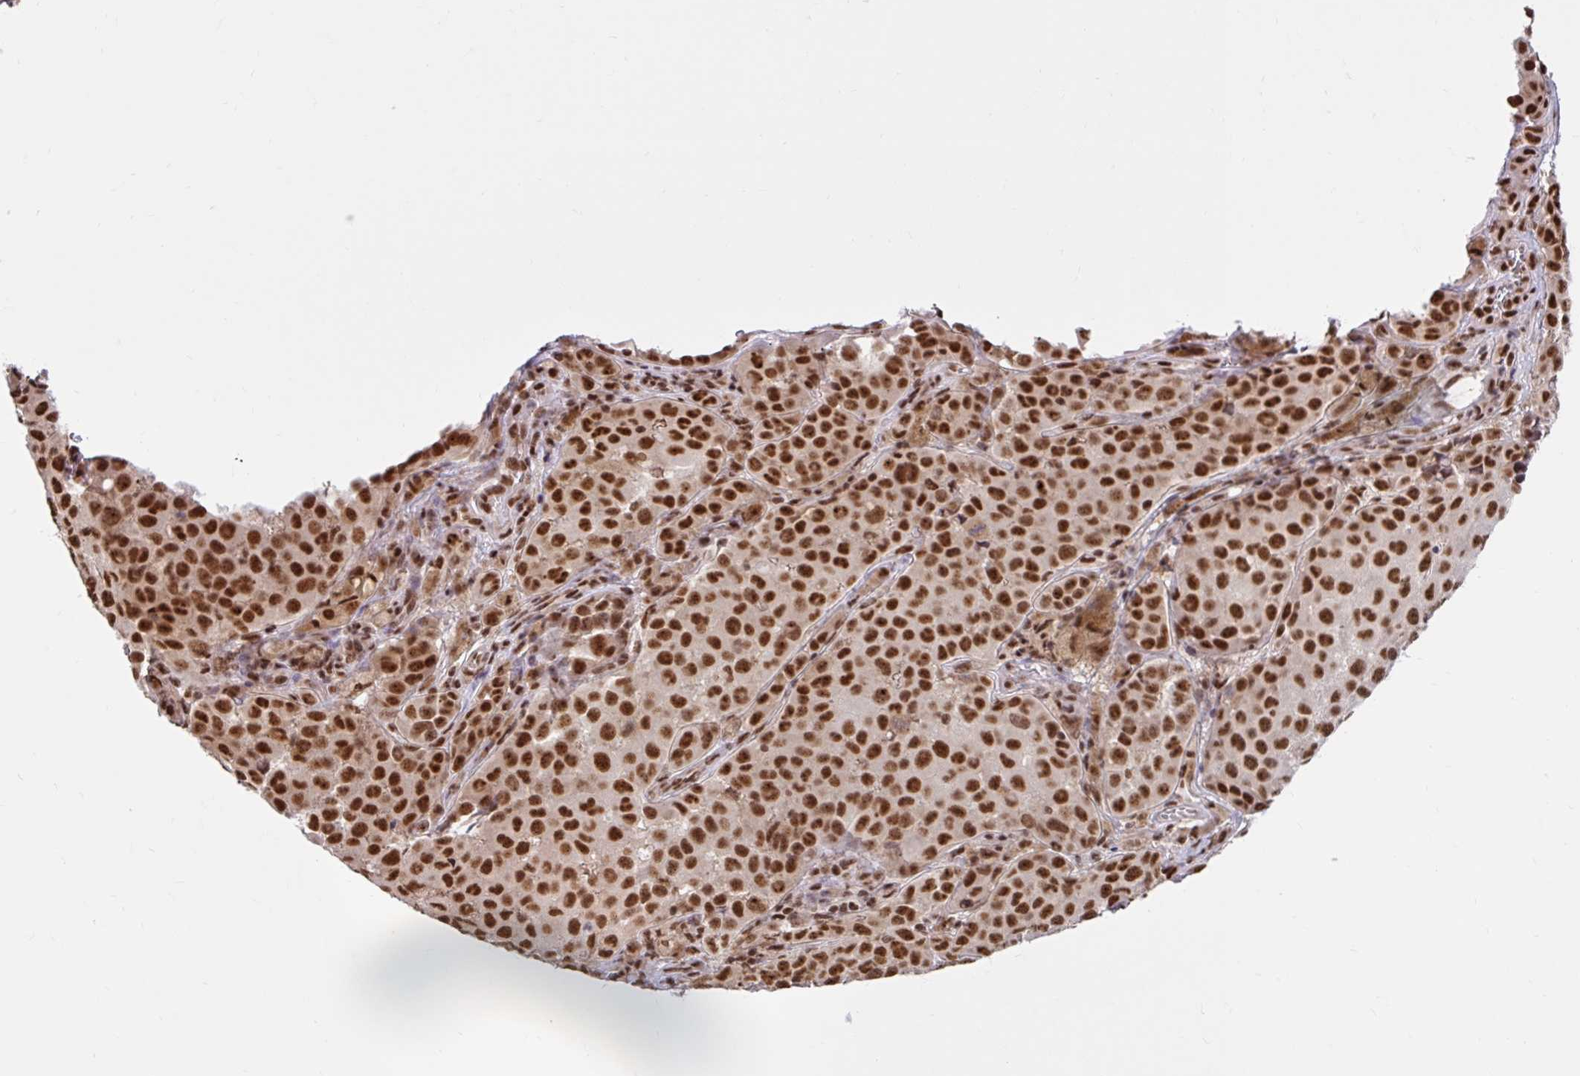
{"staining": {"intensity": "strong", "quantity": ">75%", "location": "nuclear"}, "tissue": "melanoma", "cell_type": "Tumor cells", "image_type": "cancer", "snomed": [{"axis": "morphology", "description": "Malignant melanoma, NOS"}, {"axis": "topography", "description": "Skin"}], "caption": "Protein staining displays strong nuclear staining in approximately >75% of tumor cells in malignant melanoma.", "gene": "ABCA9", "patient": {"sex": "male", "age": 64}}